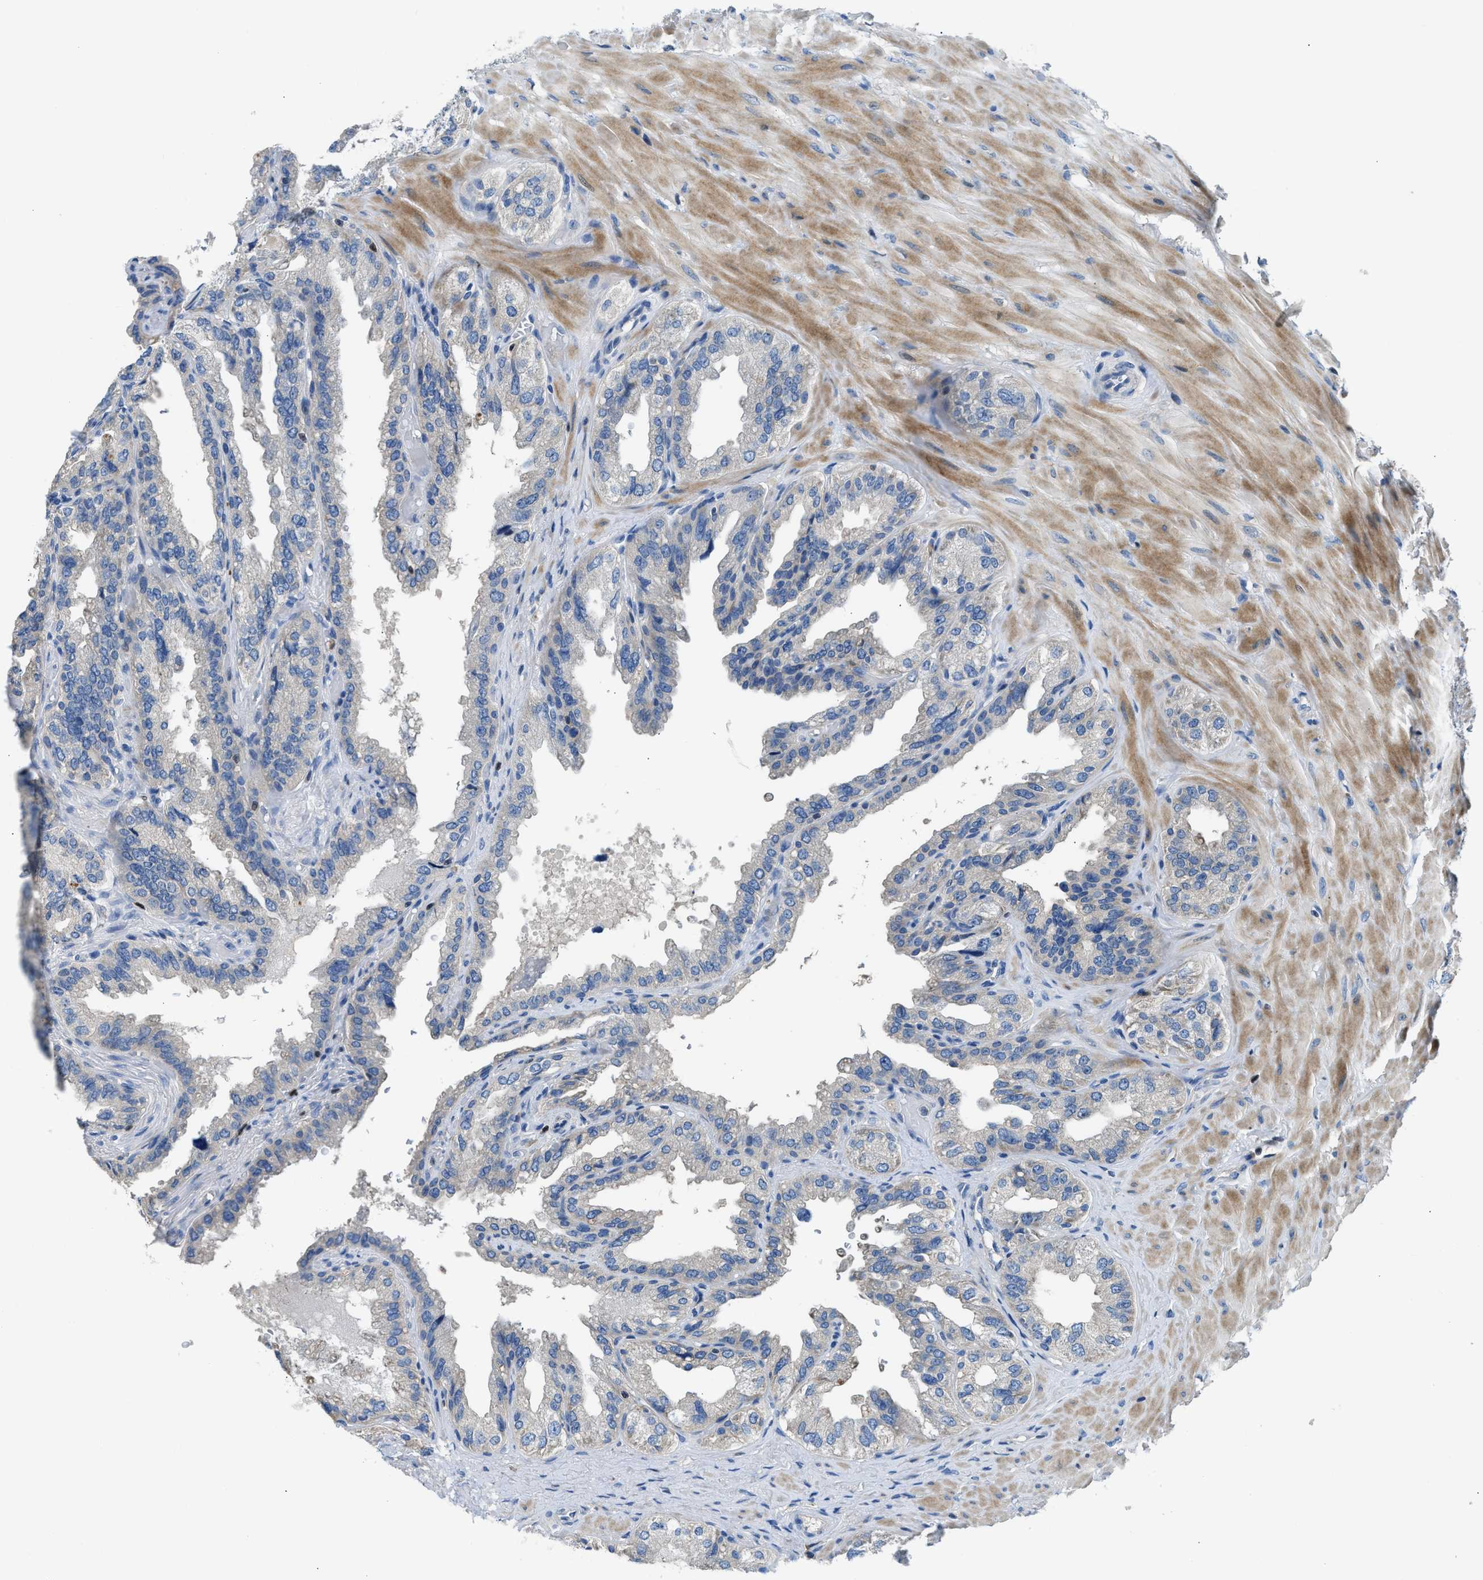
{"staining": {"intensity": "negative", "quantity": "none", "location": "none"}, "tissue": "seminal vesicle", "cell_type": "Glandular cells", "image_type": "normal", "snomed": [{"axis": "morphology", "description": "Normal tissue, NOS"}, {"axis": "topography", "description": "Seminal veicle"}], "caption": "Protein analysis of normal seminal vesicle displays no significant staining in glandular cells.", "gene": "TOX", "patient": {"sex": "male", "age": 68}}